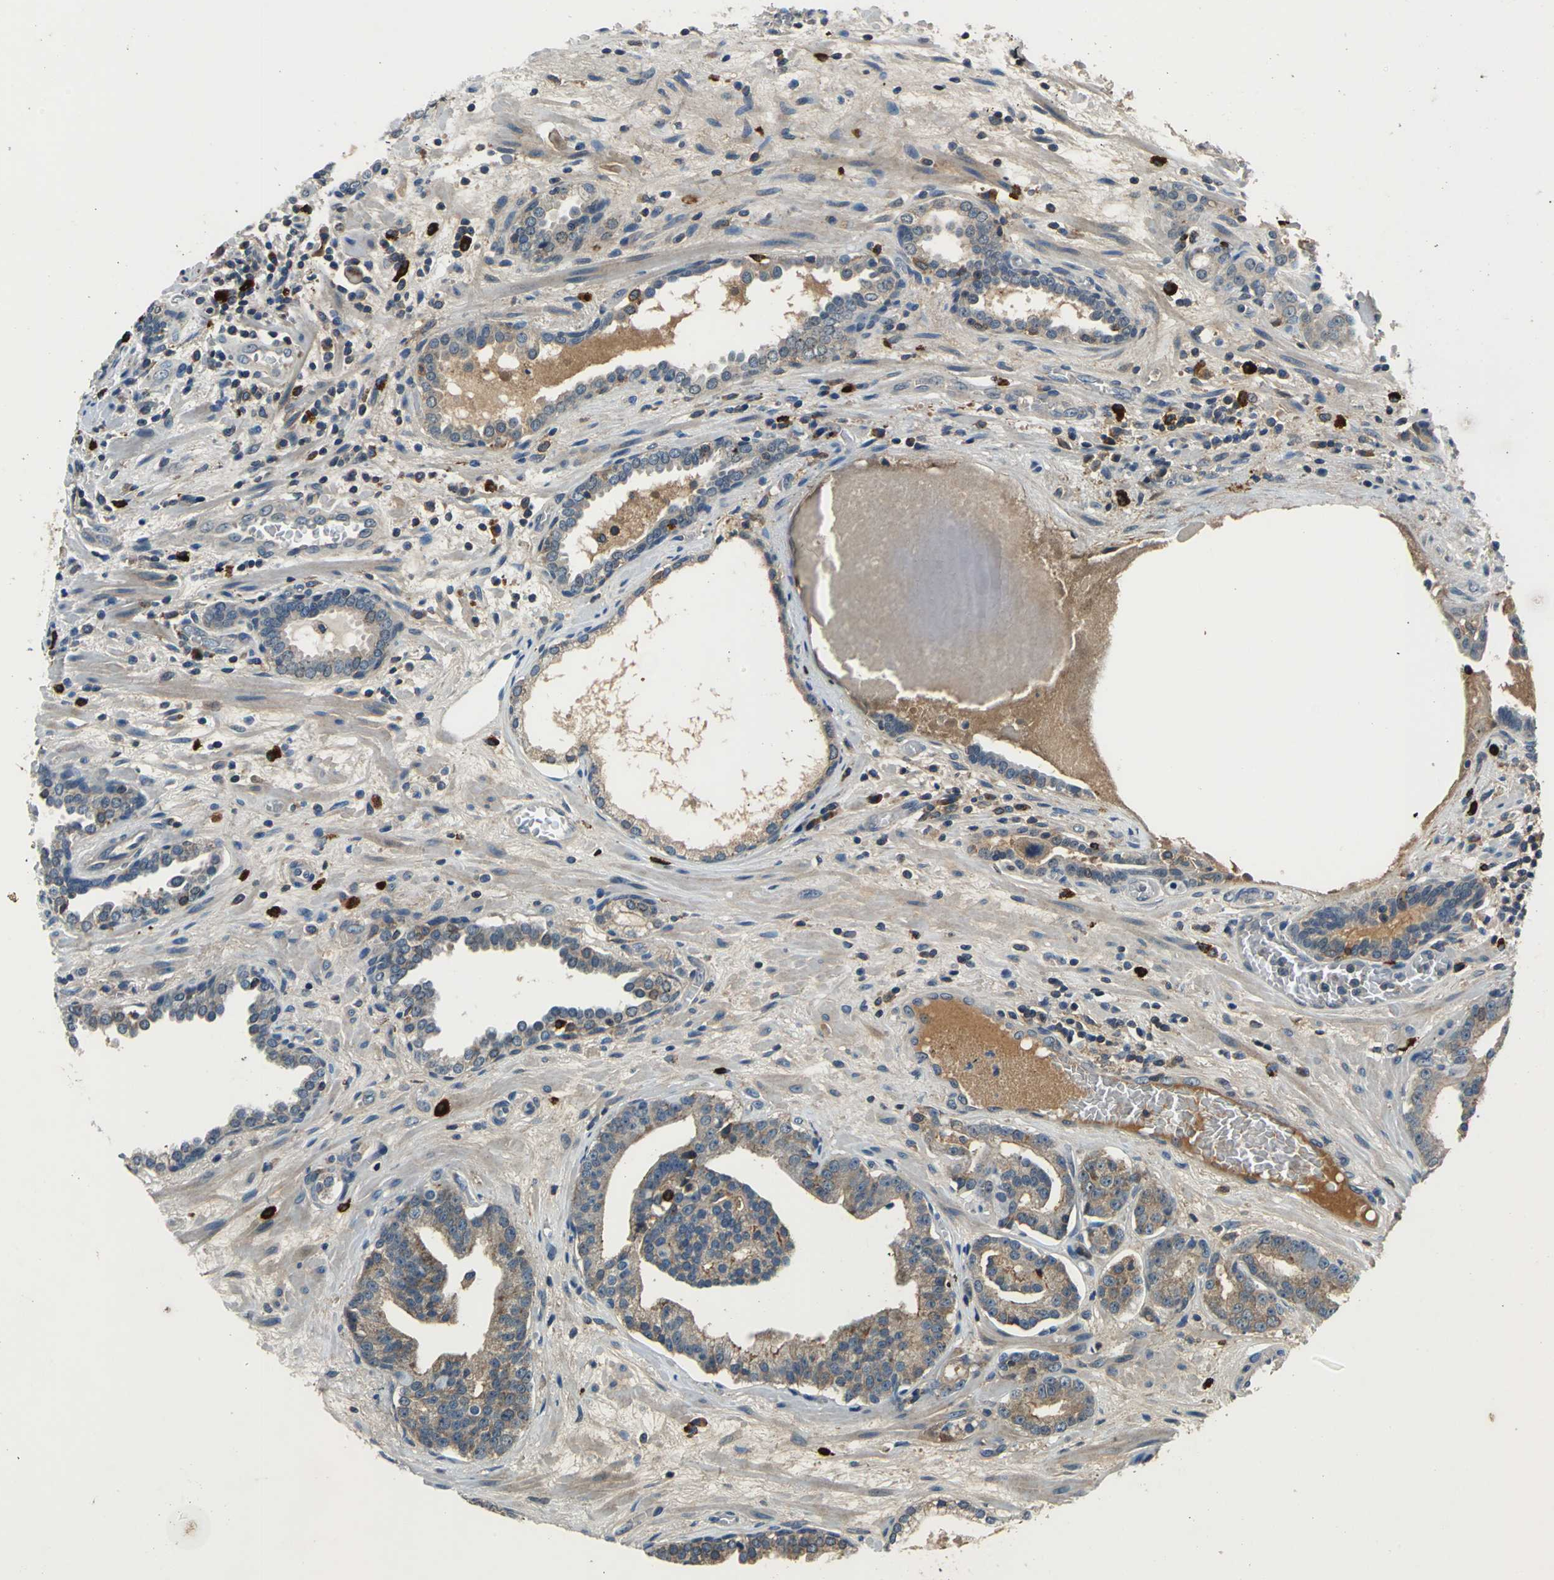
{"staining": {"intensity": "moderate", "quantity": ">75%", "location": "cytoplasmic/membranous"}, "tissue": "prostate cancer", "cell_type": "Tumor cells", "image_type": "cancer", "snomed": [{"axis": "morphology", "description": "Adenocarcinoma, Low grade"}, {"axis": "topography", "description": "Prostate"}], "caption": "A high-resolution image shows immunohistochemistry (IHC) staining of prostate low-grade adenocarcinoma, which demonstrates moderate cytoplasmic/membranous staining in approximately >75% of tumor cells. (DAB (3,3'-diaminobenzidine) IHC with brightfield microscopy, high magnification).", "gene": "SLC19A2", "patient": {"sex": "male", "age": 63}}